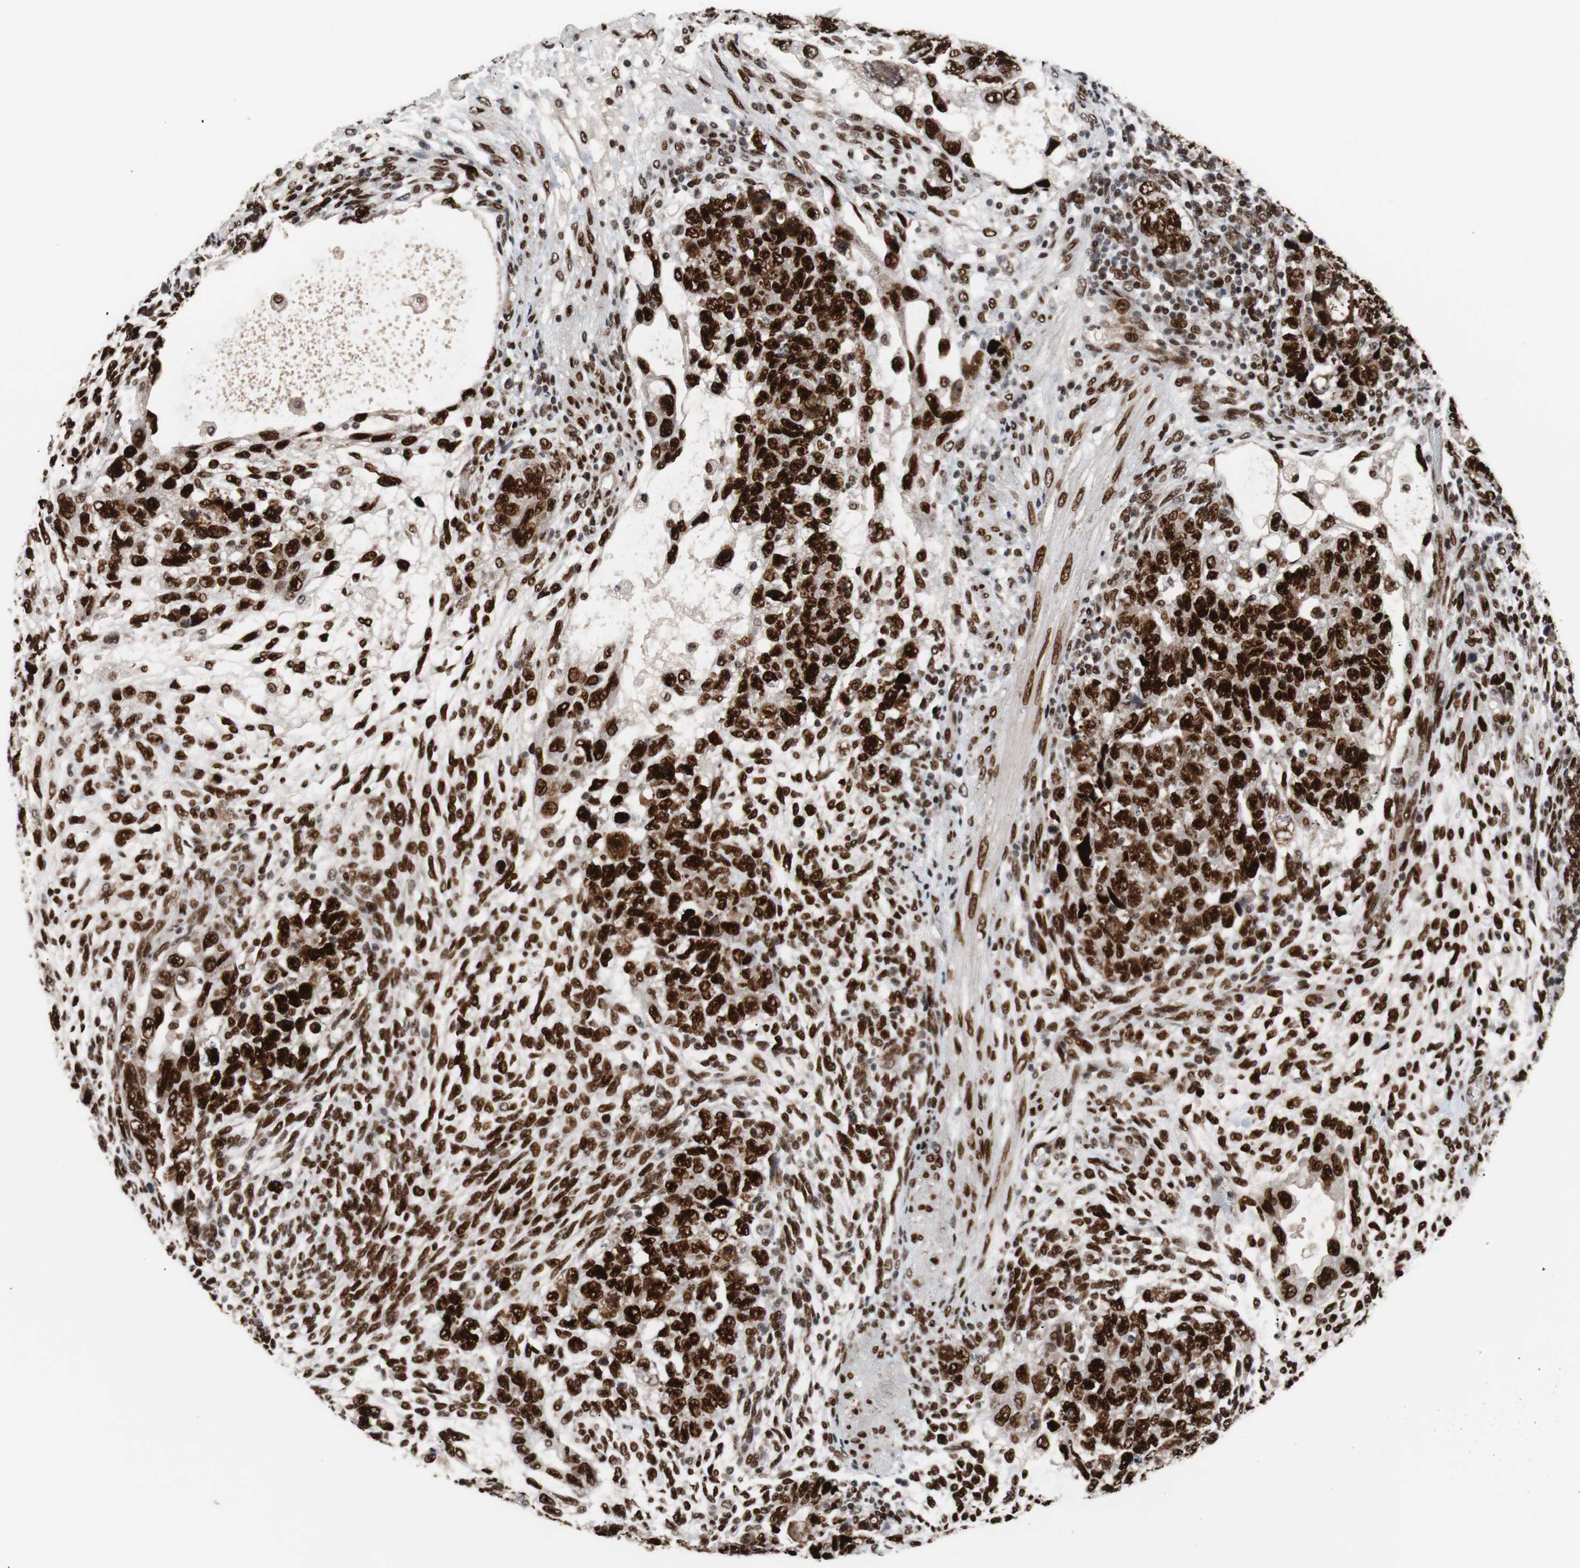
{"staining": {"intensity": "strong", "quantity": ">75%", "location": "nuclear"}, "tissue": "testis cancer", "cell_type": "Tumor cells", "image_type": "cancer", "snomed": [{"axis": "morphology", "description": "Normal tissue, NOS"}, {"axis": "morphology", "description": "Carcinoma, Embryonal, NOS"}, {"axis": "topography", "description": "Testis"}], "caption": "Immunohistochemistry (IHC) photomicrograph of testis cancer (embryonal carcinoma) stained for a protein (brown), which reveals high levels of strong nuclear staining in approximately >75% of tumor cells.", "gene": "NBL1", "patient": {"sex": "male", "age": 36}}